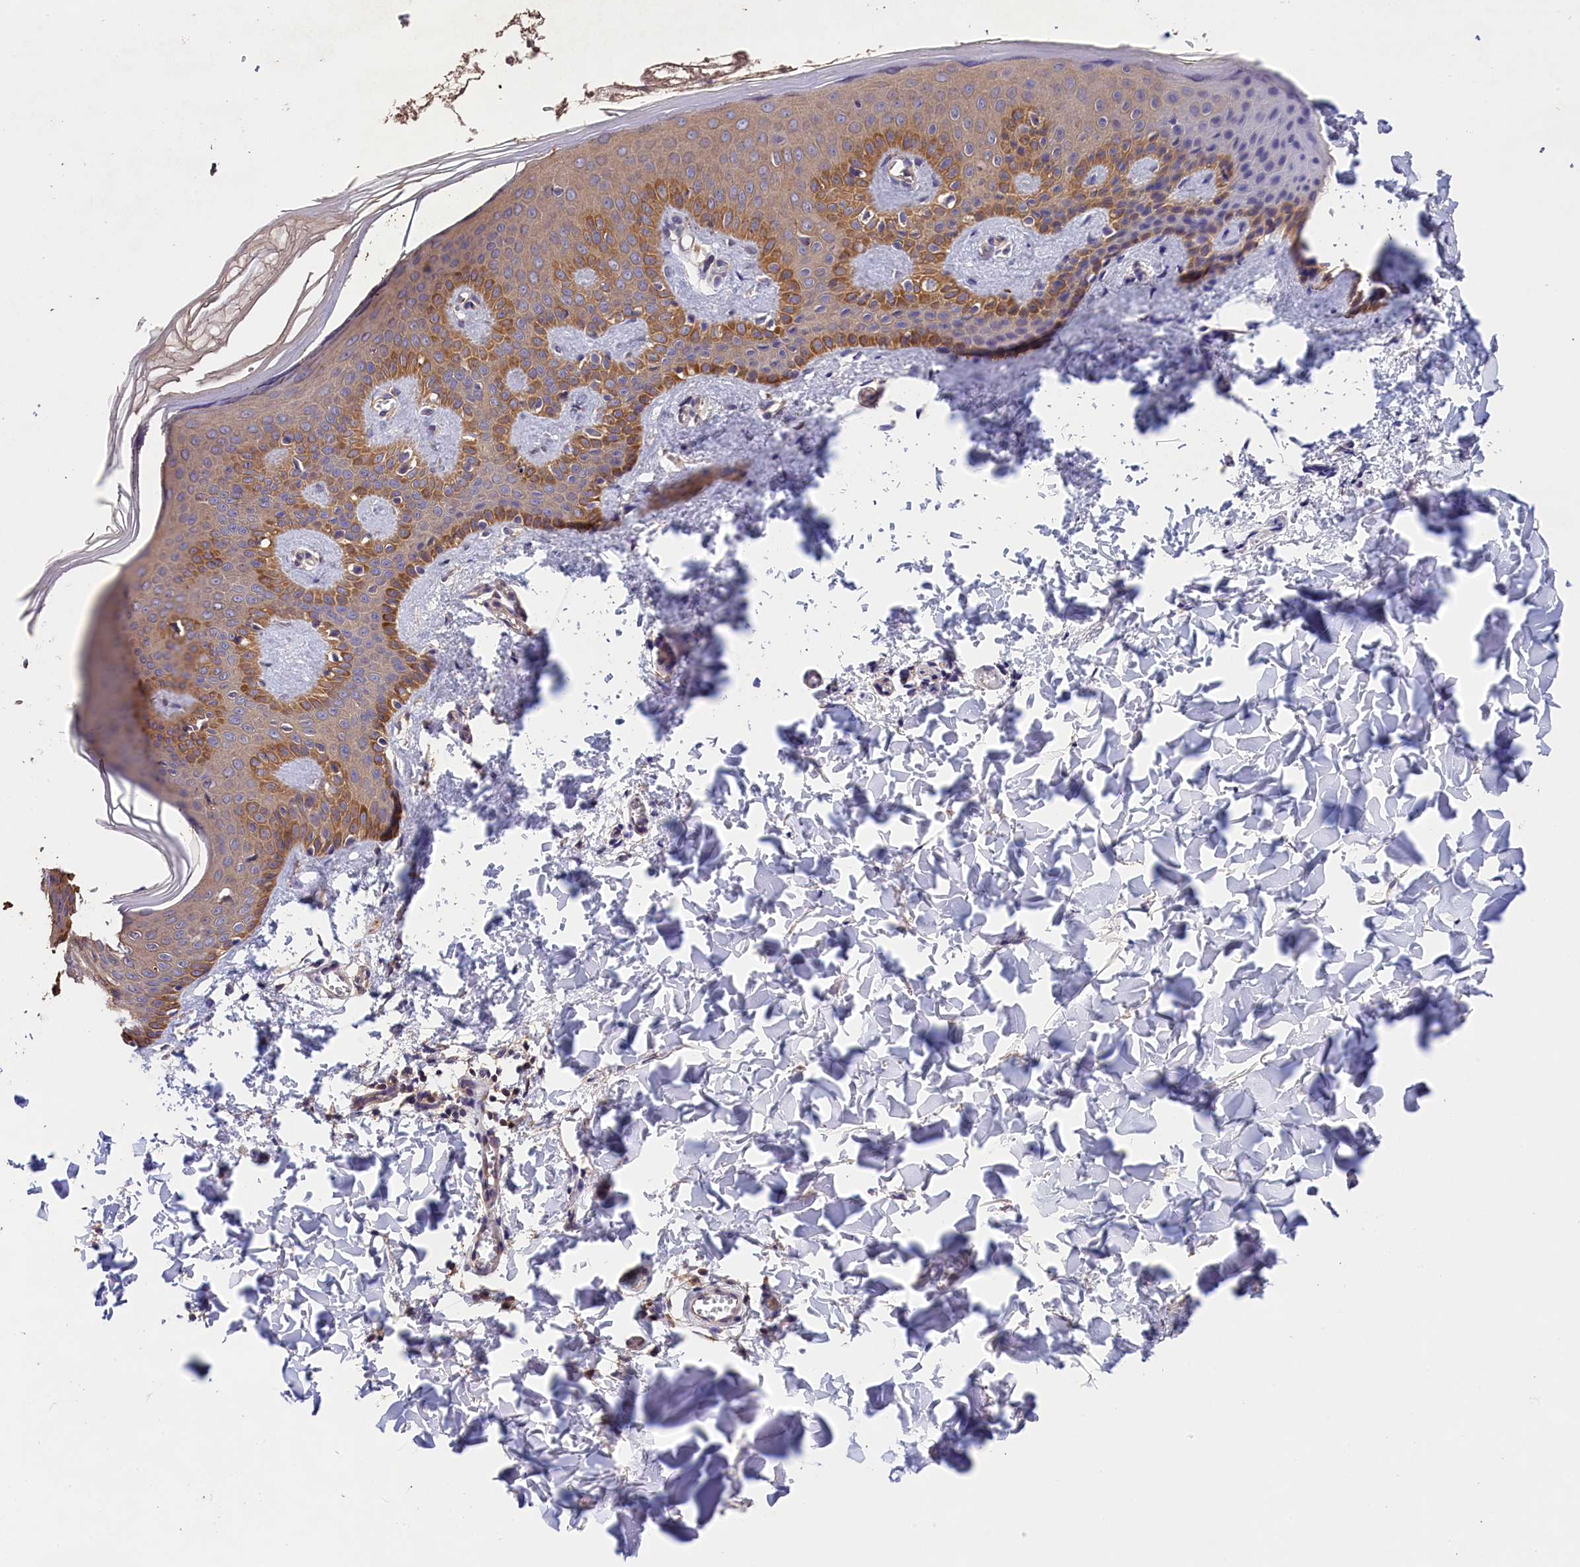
{"staining": {"intensity": "negative", "quantity": "none", "location": "none"}, "tissue": "skin", "cell_type": "Fibroblasts", "image_type": "normal", "snomed": [{"axis": "morphology", "description": "Normal tissue, NOS"}, {"axis": "topography", "description": "Skin"}], "caption": "This histopathology image is of benign skin stained with immunohistochemistry (IHC) to label a protein in brown with the nuclei are counter-stained blue. There is no positivity in fibroblasts. Nuclei are stained in blue.", "gene": "OAS3", "patient": {"sex": "male", "age": 36}}